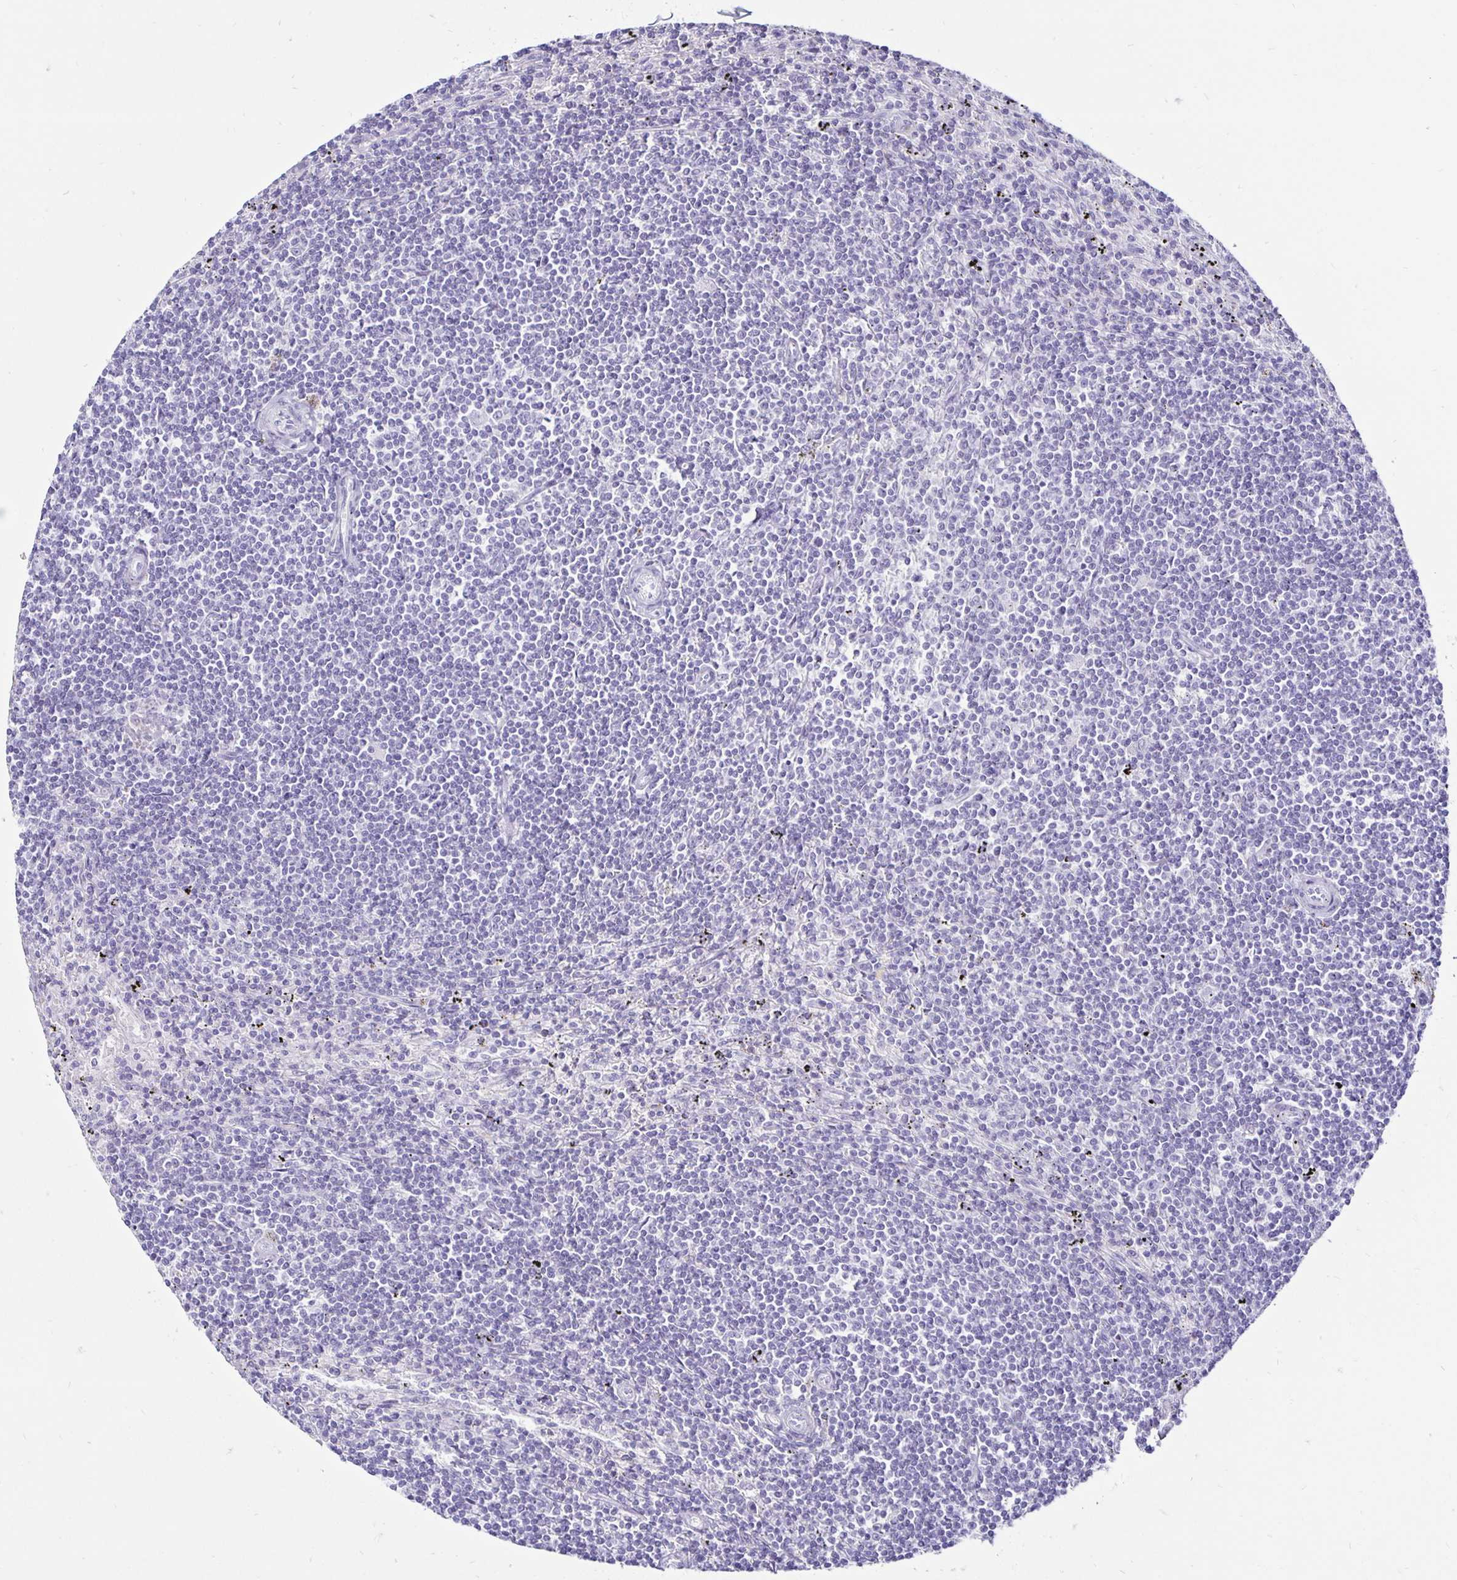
{"staining": {"intensity": "negative", "quantity": "none", "location": "none"}, "tissue": "lymphoma", "cell_type": "Tumor cells", "image_type": "cancer", "snomed": [{"axis": "morphology", "description": "Malignant lymphoma, non-Hodgkin's type, Low grade"}, {"axis": "topography", "description": "Spleen"}], "caption": "An immunohistochemistry (IHC) micrograph of low-grade malignant lymphoma, non-Hodgkin's type is shown. There is no staining in tumor cells of low-grade malignant lymphoma, non-Hodgkin's type.", "gene": "TIMP1", "patient": {"sex": "male", "age": 76}}